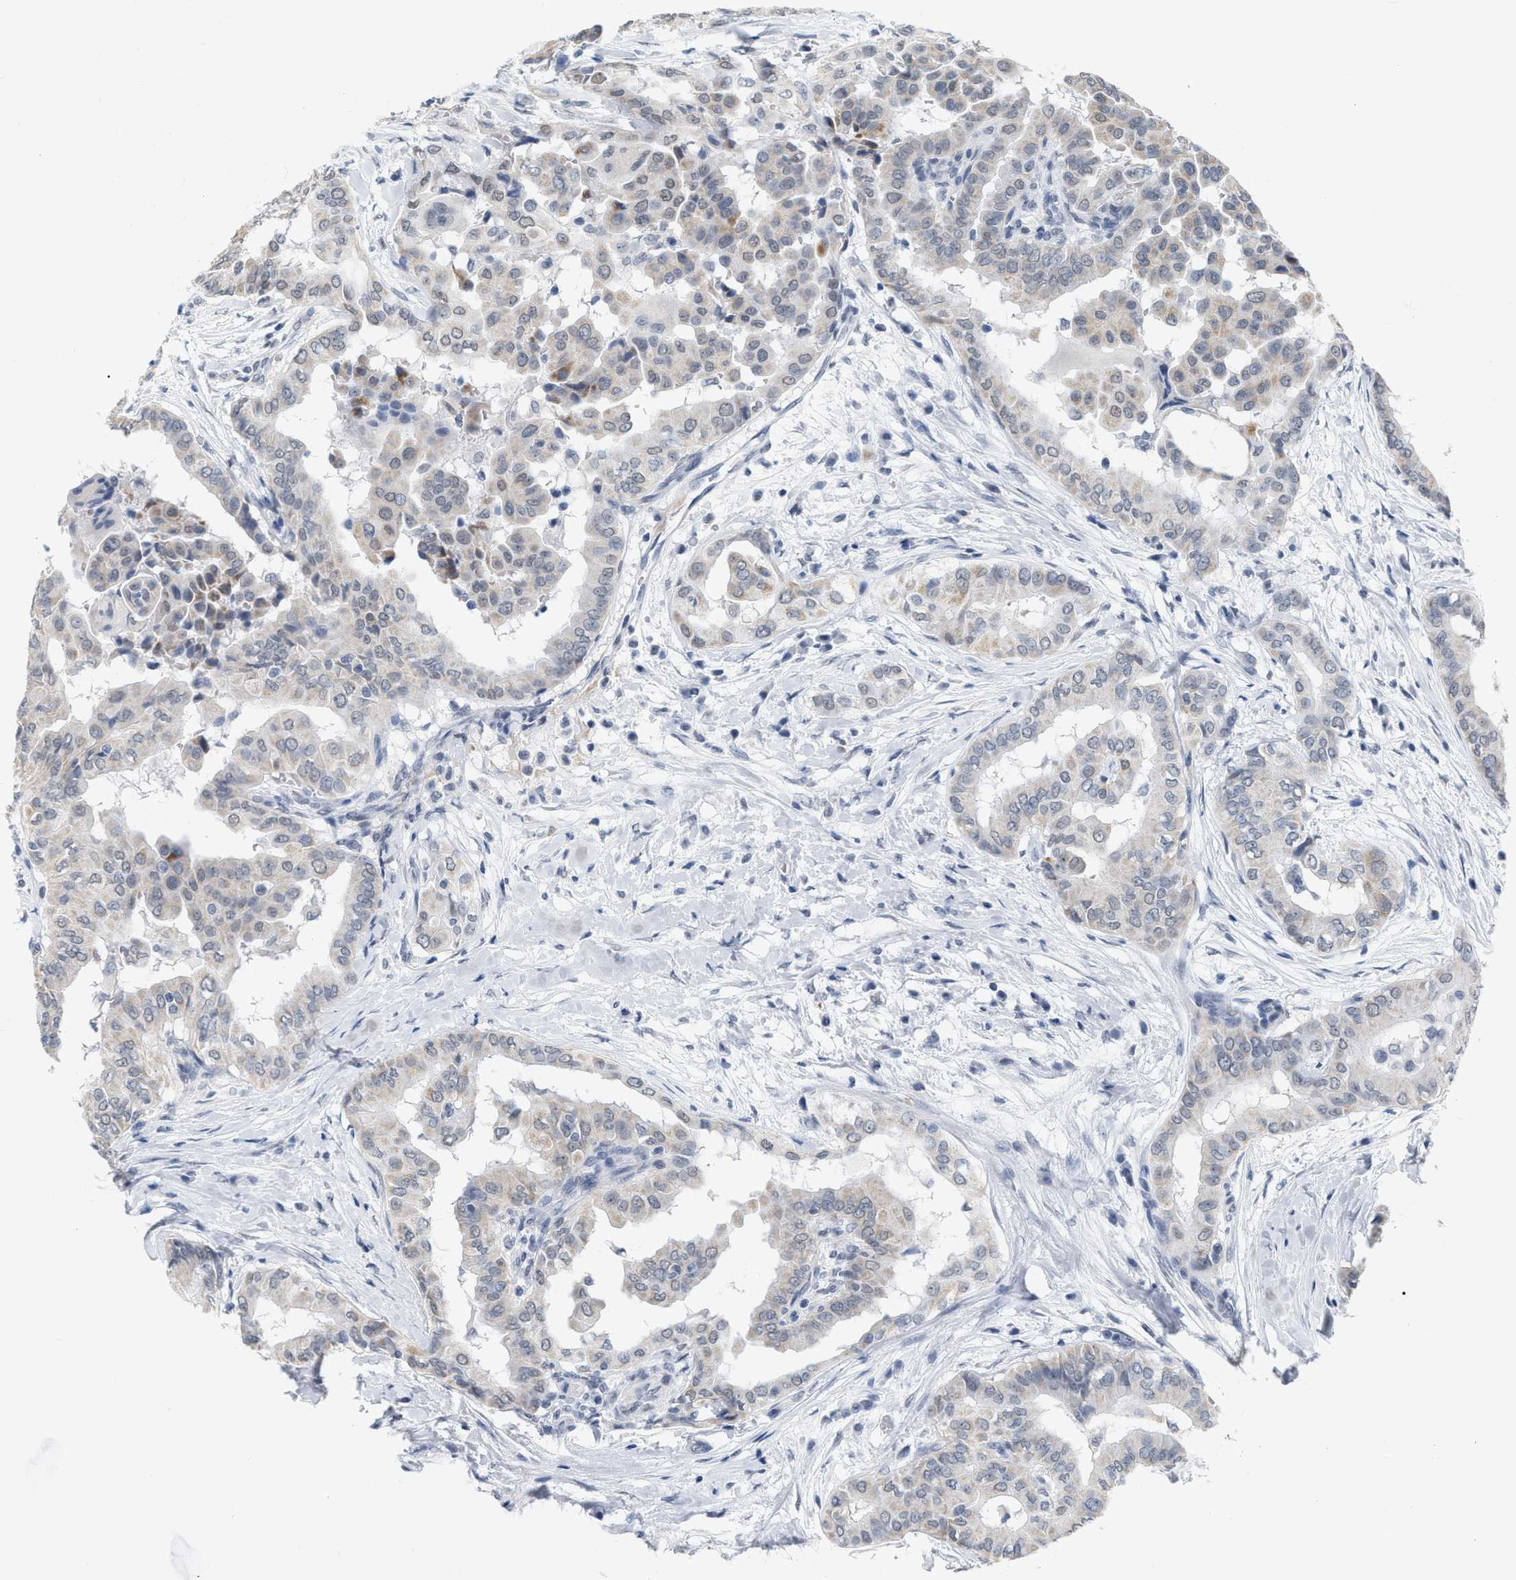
{"staining": {"intensity": "weak", "quantity": "<25%", "location": "cytoplasmic/membranous"}, "tissue": "thyroid cancer", "cell_type": "Tumor cells", "image_type": "cancer", "snomed": [{"axis": "morphology", "description": "Papillary adenocarcinoma, NOS"}, {"axis": "topography", "description": "Thyroid gland"}], "caption": "IHC micrograph of human papillary adenocarcinoma (thyroid) stained for a protein (brown), which displays no expression in tumor cells. The staining is performed using DAB brown chromogen with nuclei counter-stained in using hematoxylin.", "gene": "XIRP1", "patient": {"sex": "male", "age": 33}}